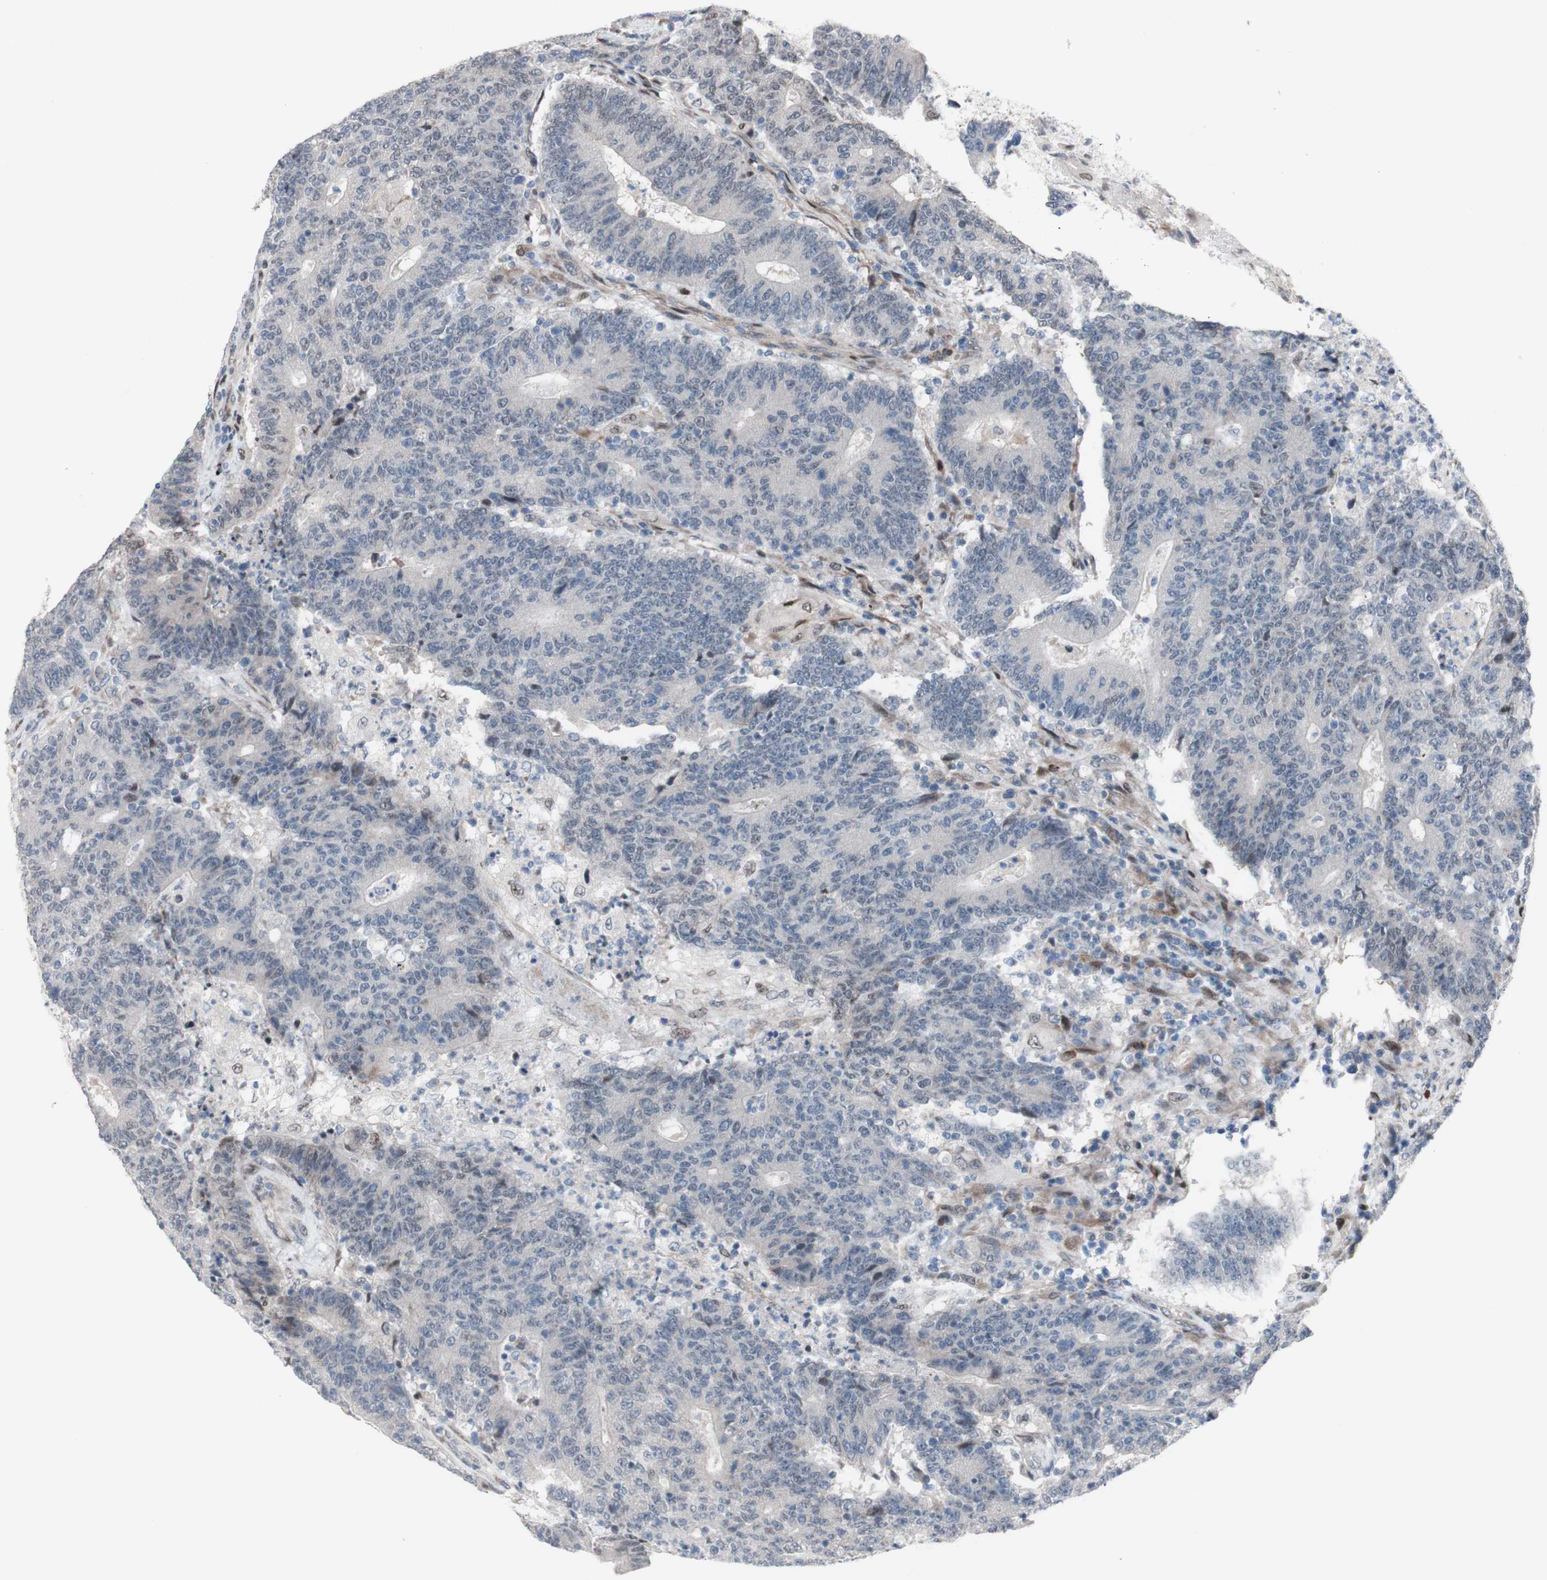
{"staining": {"intensity": "negative", "quantity": "none", "location": "none"}, "tissue": "colorectal cancer", "cell_type": "Tumor cells", "image_type": "cancer", "snomed": [{"axis": "morphology", "description": "Normal tissue, NOS"}, {"axis": "morphology", "description": "Adenocarcinoma, NOS"}, {"axis": "topography", "description": "Colon"}], "caption": "The micrograph shows no significant staining in tumor cells of adenocarcinoma (colorectal).", "gene": "PHTF2", "patient": {"sex": "female", "age": 75}}